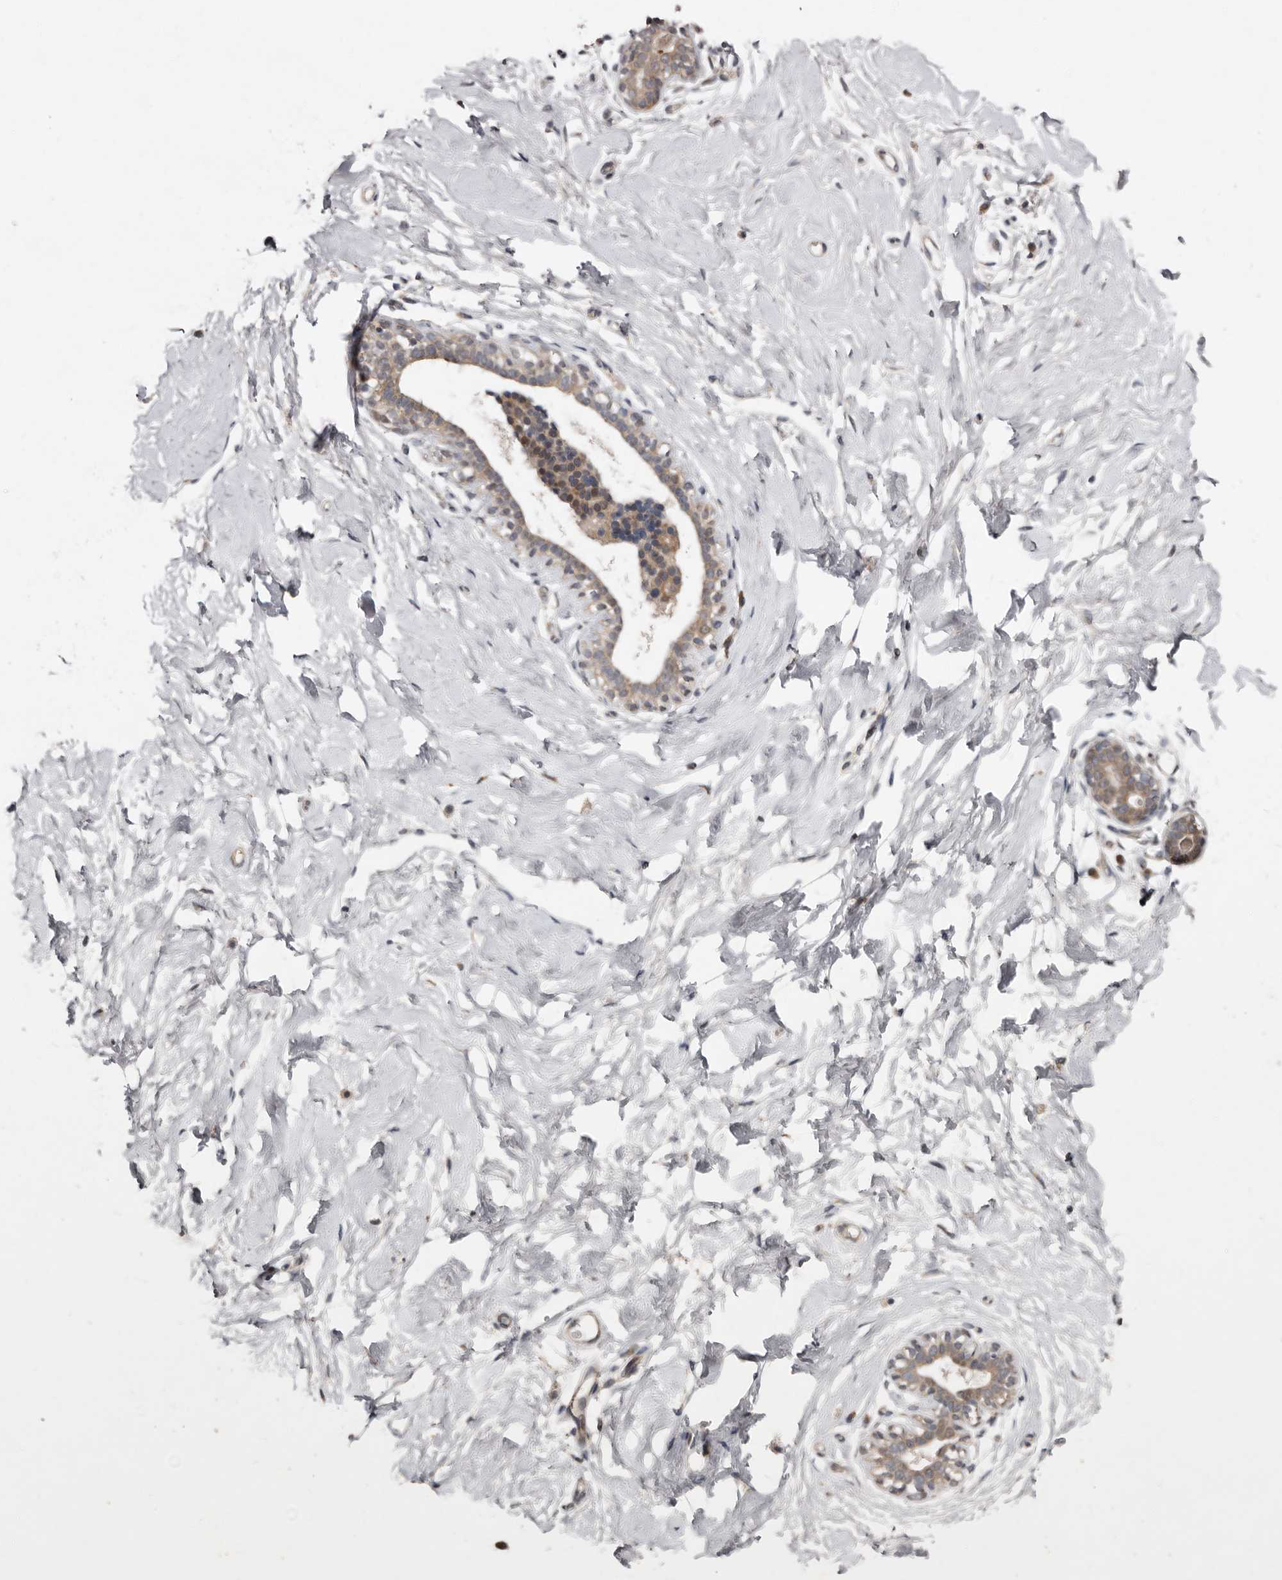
{"staining": {"intensity": "negative", "quantity": "none", "location": "none"}, "tissue": "breast", "cell_type": "Adipocytes", "image_type": "normal", "snomed": [{"axis": "morphology", "description": "Normal tissue, NOS"}, {"axis": "morphology", "description": "Adenoma, NOS"}, {"axis": "topography", "description": "Breast"}], "caption": "Immunohistochemistry histopathology image of benign human breast stained for a protein (brown), which shows no positivity in adipocytes.", "gene": "CHML", "patient": {"sex": "female", "age": 23}}